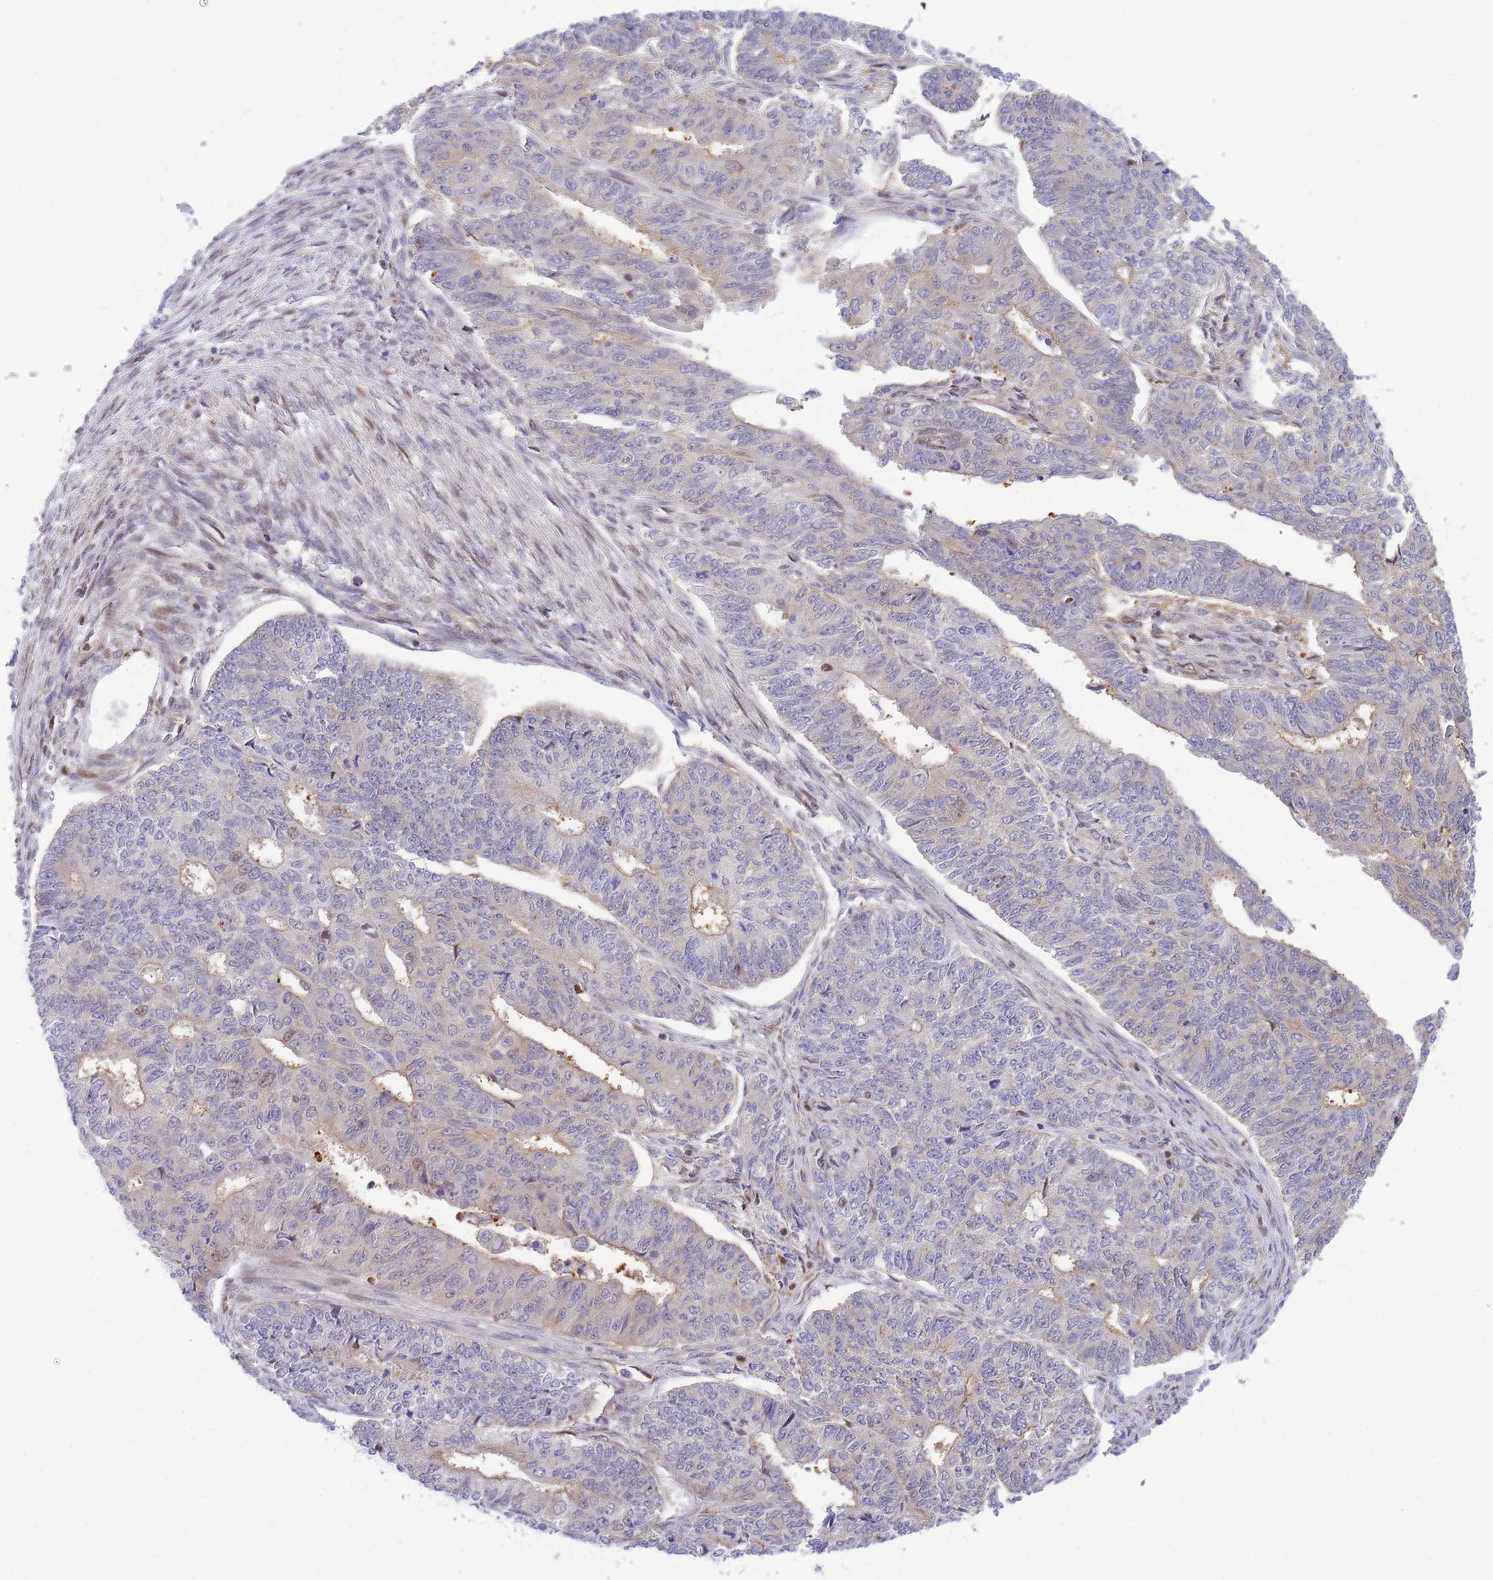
{"staining": {"intensity": "moderate", "quantity": "<25%", "location": "cytoplasmic/membranous"}, "tissue": "endometrial cancer", "cell_type": "Tumor cells", "image_type": "cancer", "snomed": [{"axis": "morphology", "description": "Adenocarcinoma, NOS"}, {"axis": "topography", "description": "Endometrium"}], "caption": "Immunohistochemical staining of endometrial cancer demonstrates moderate cytoplasmic/membranous protein expression in approximately <25% of tumor cells.", "gene": "CRACD", "patient": {"sex": "female", "age": 32}}